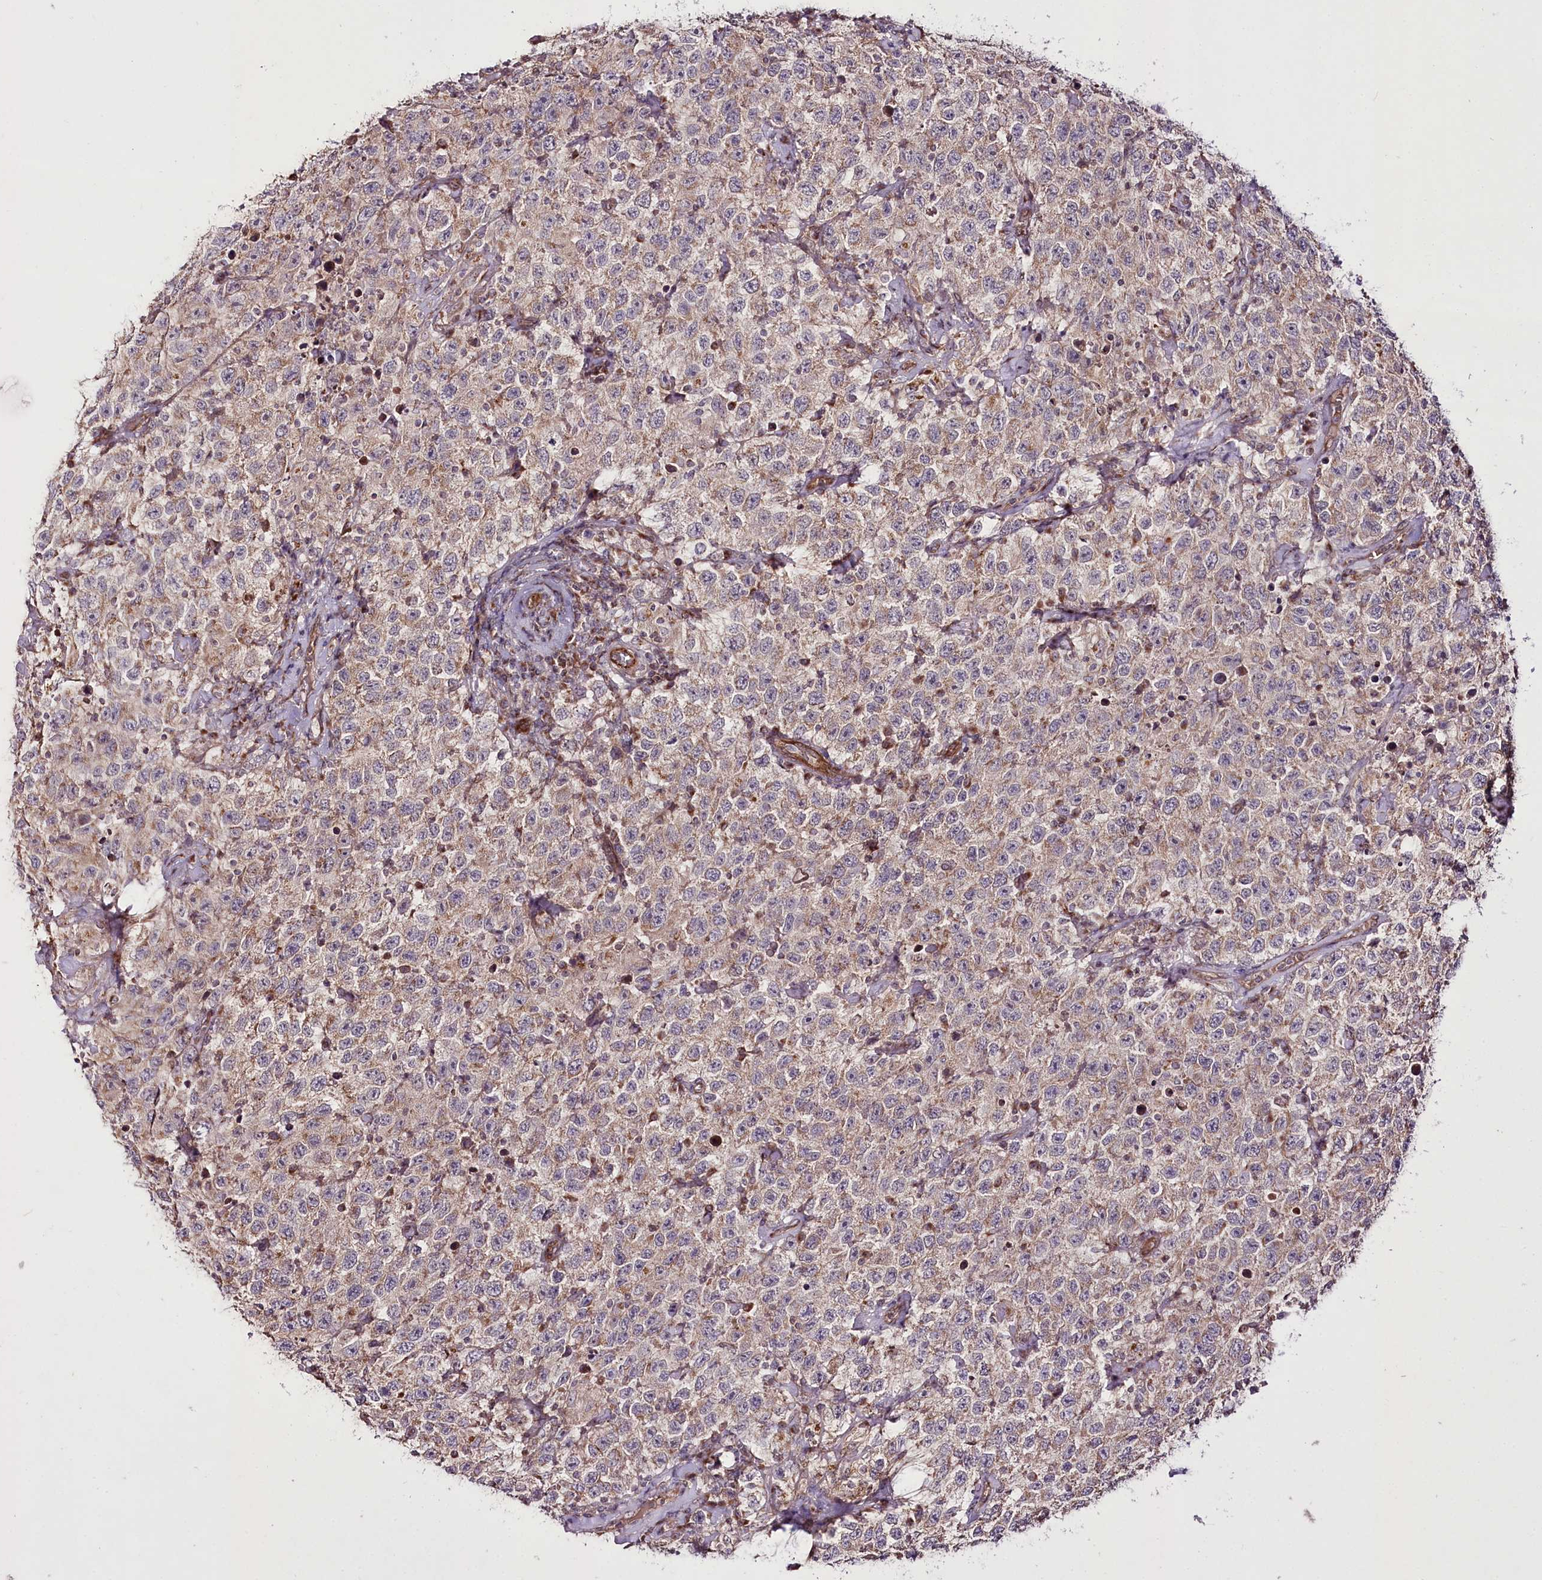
{"staining": {"intensity": "moderate", "quantity": "25%-75%", "location": "cytoplasmic/membranous"}, "tissue": "testis cancer", "cell_type": "Tumor cells", "image_type": "cancer", "snomed": [{"axis": "morphology", "description": "Seminoma, NOS"}, {"axis": "topography", "description": "Testis"}], "caption": "Immunohistochemical staining of human seminoma (testis) reveals medium levels of moderate cytoplasmic/membranous positivity in about 25%-75% of tumor cells.", "gene": "REXO2", "patient": {"sex": "male", "age": 41}}